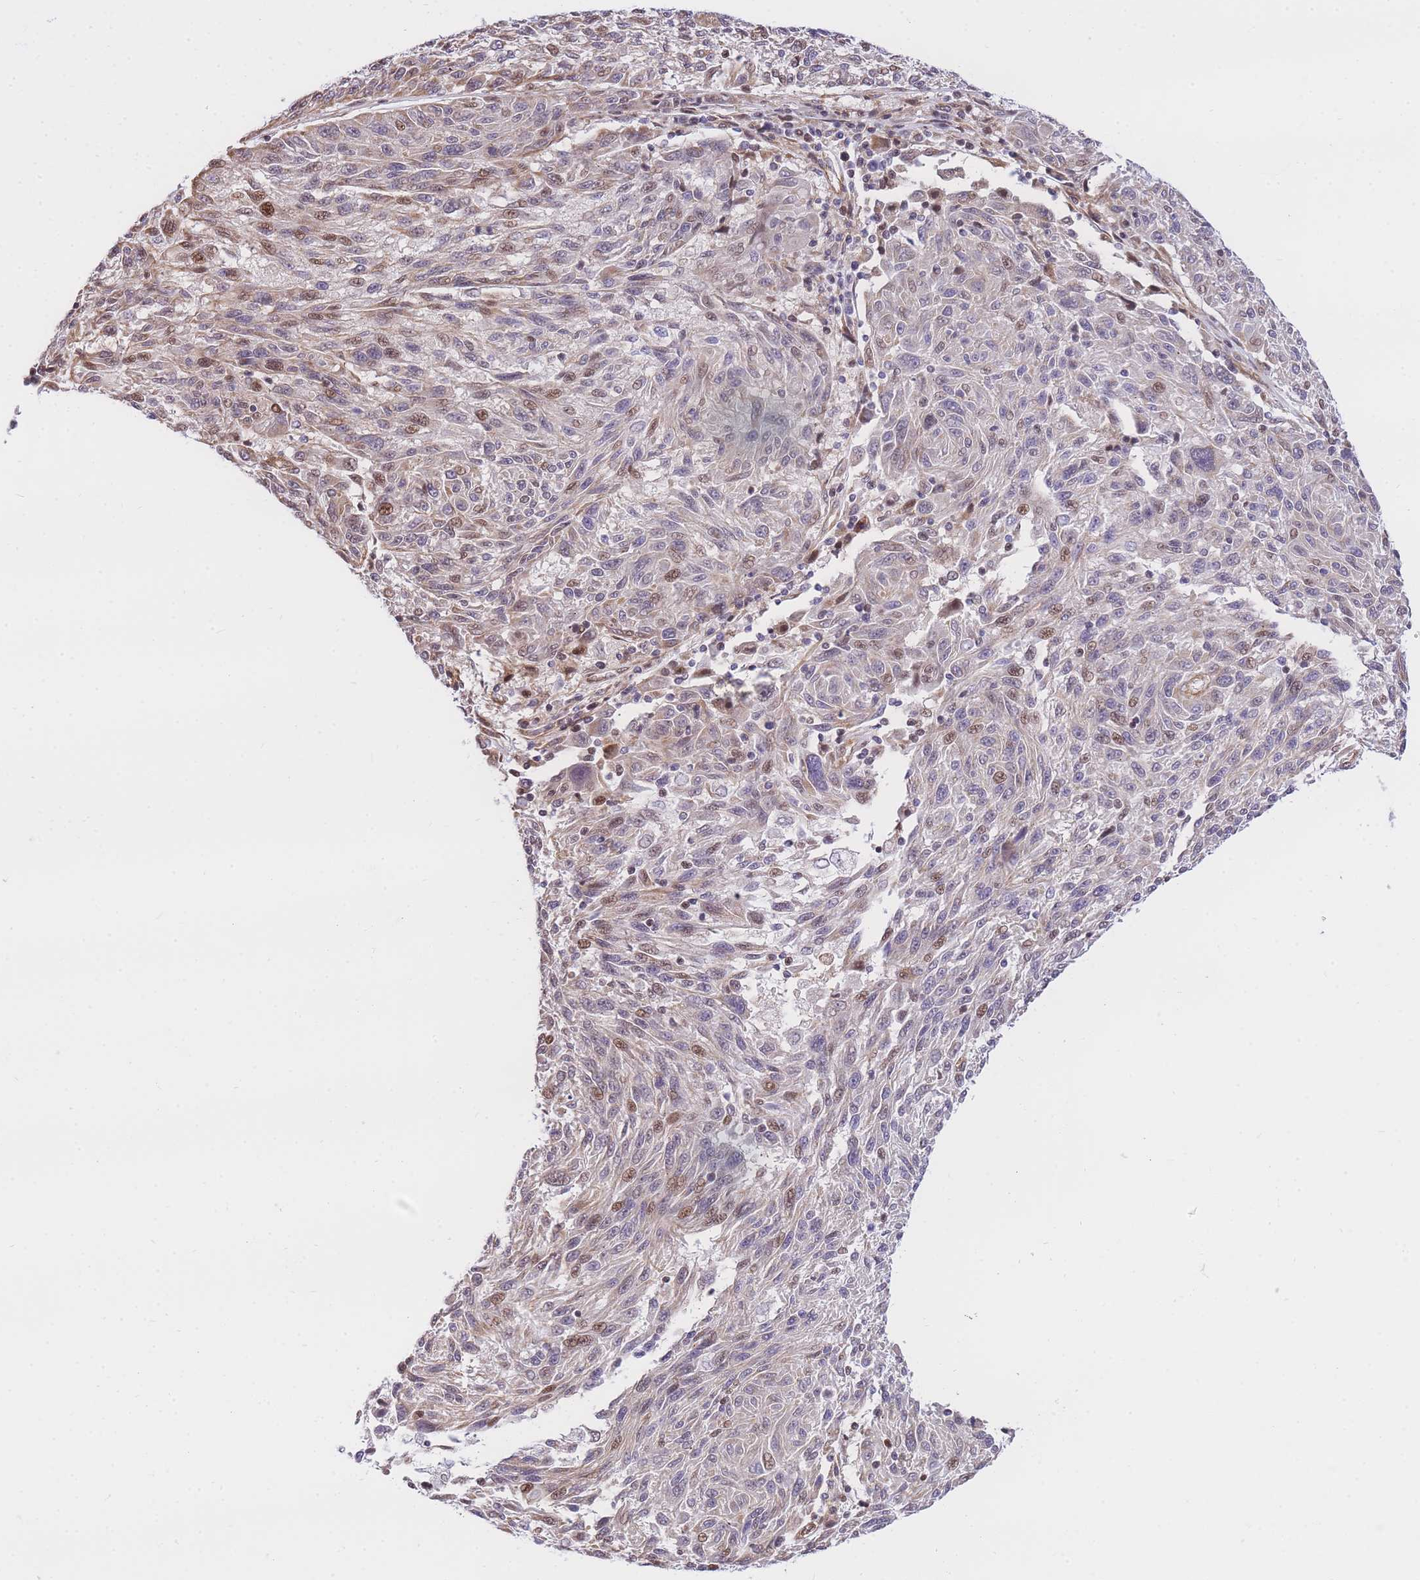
{"staining": {"intensity": "moderate", "quantity": "25%-75%", "location": "nuclear"}, "tissue": "melanoma", "cell_type": "Tumor cells", "image_type": "cancer", "snomed": [{"axis": "morphology", "description": "Malignant melanoma, NOS"}, {"axis": "topography", "description": "Skin"}], "caption": "Approximately 25%-75% of tumor cells in malignant melanoma demonstrate moderate nuclear protein positivity as visualized by brown immunohistochemical staining.", "gene": "S100PBP", "patient": {"sex": "male", "age": 53}}